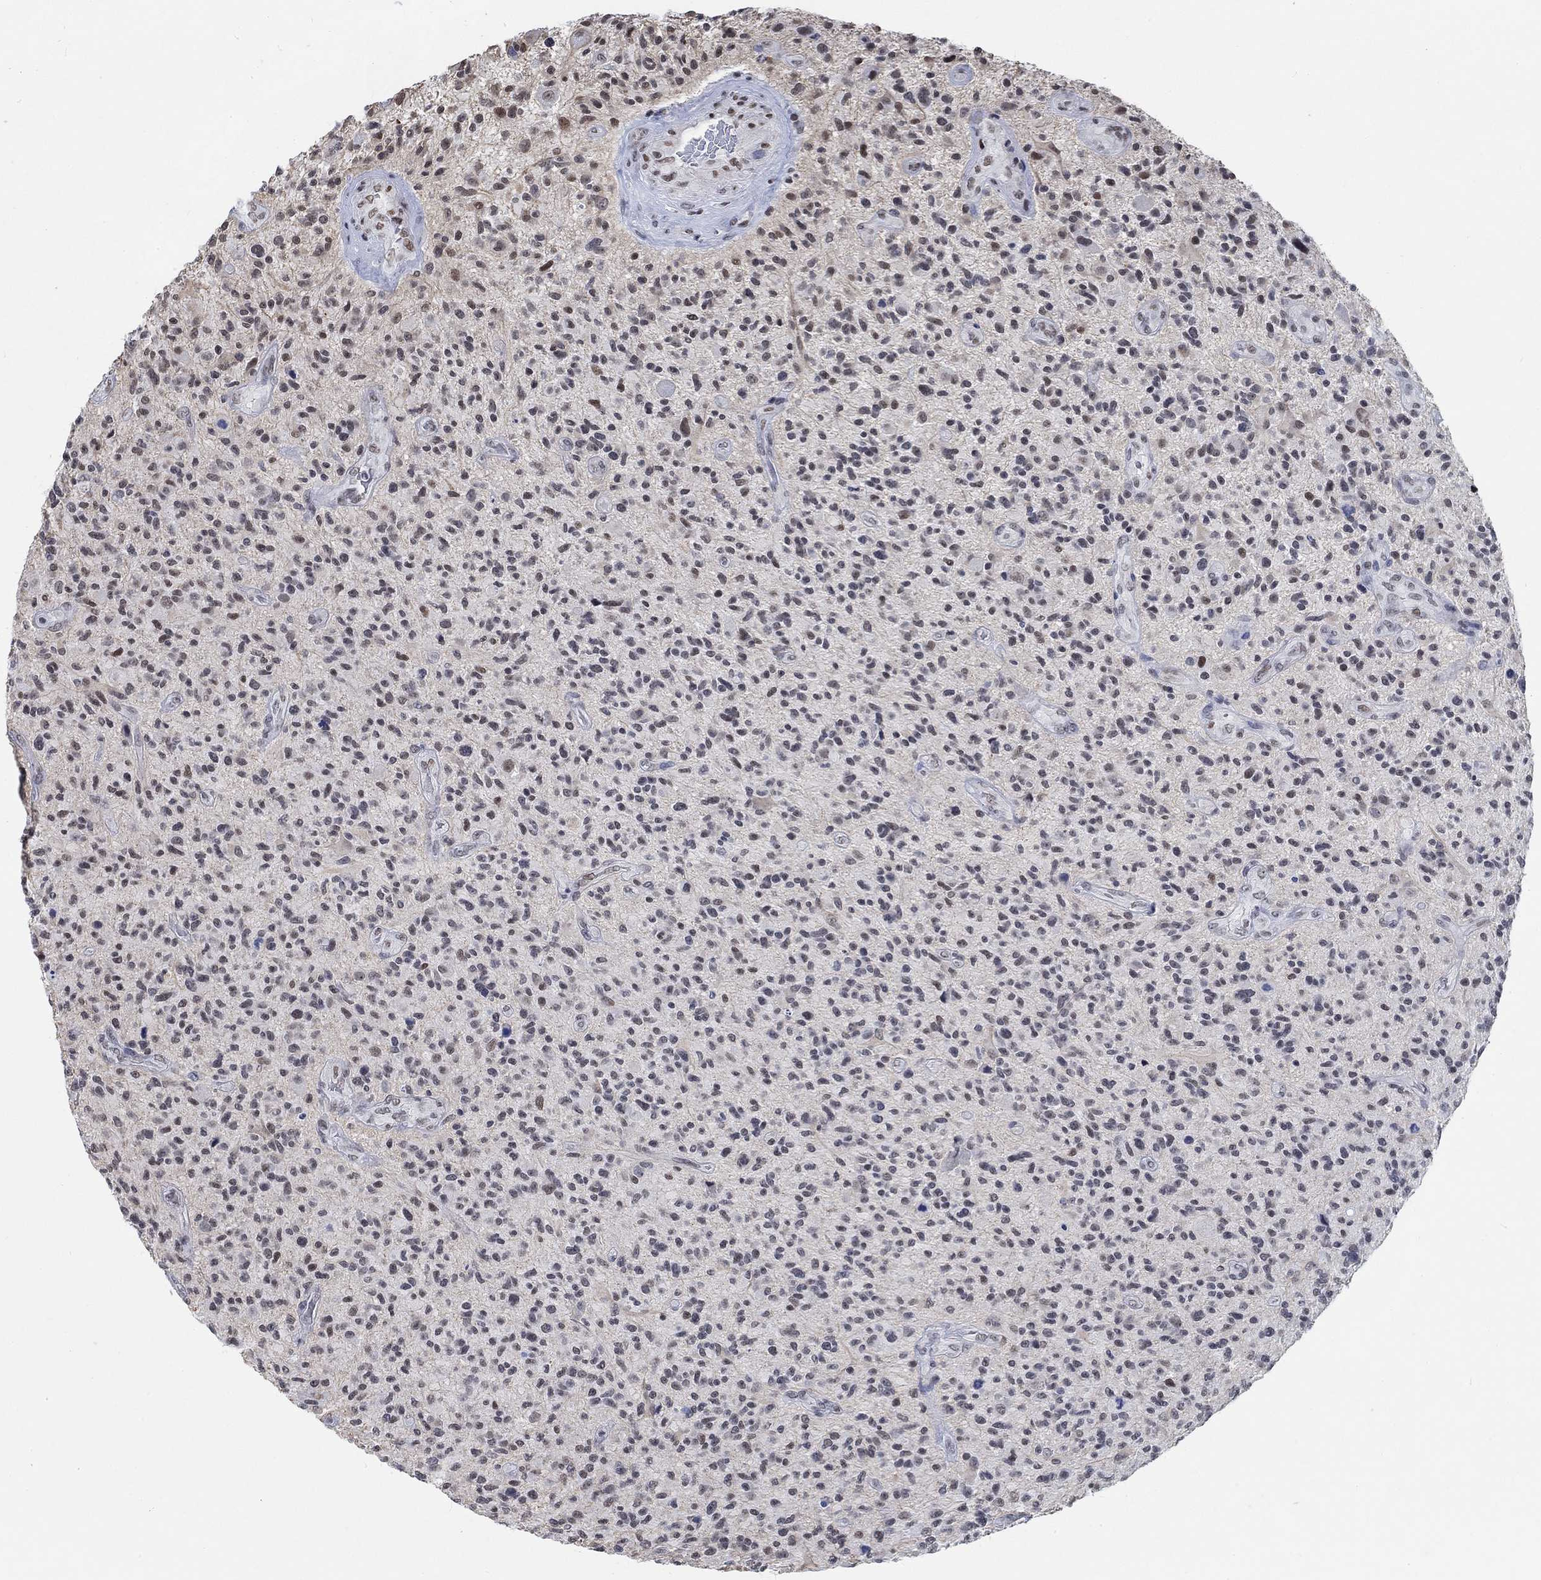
{"staining": {"intensity": "negative", "quantity": "none", "location": "none"}, "tissue": "glioma", "cell_type": "Tumor cells", "image_type": "cancer", "snomed": [{"axis": "morphology", "description": "Glioma, malignant, High grade"}, {"axis": "topography", "description": "Brain"}], "caption": "This is an immunohistochemistry micrograph of glioma. There is no staining in tumor cells.", "gene": "KCNH8", "patient": {"sex": "male", "age": 47}}